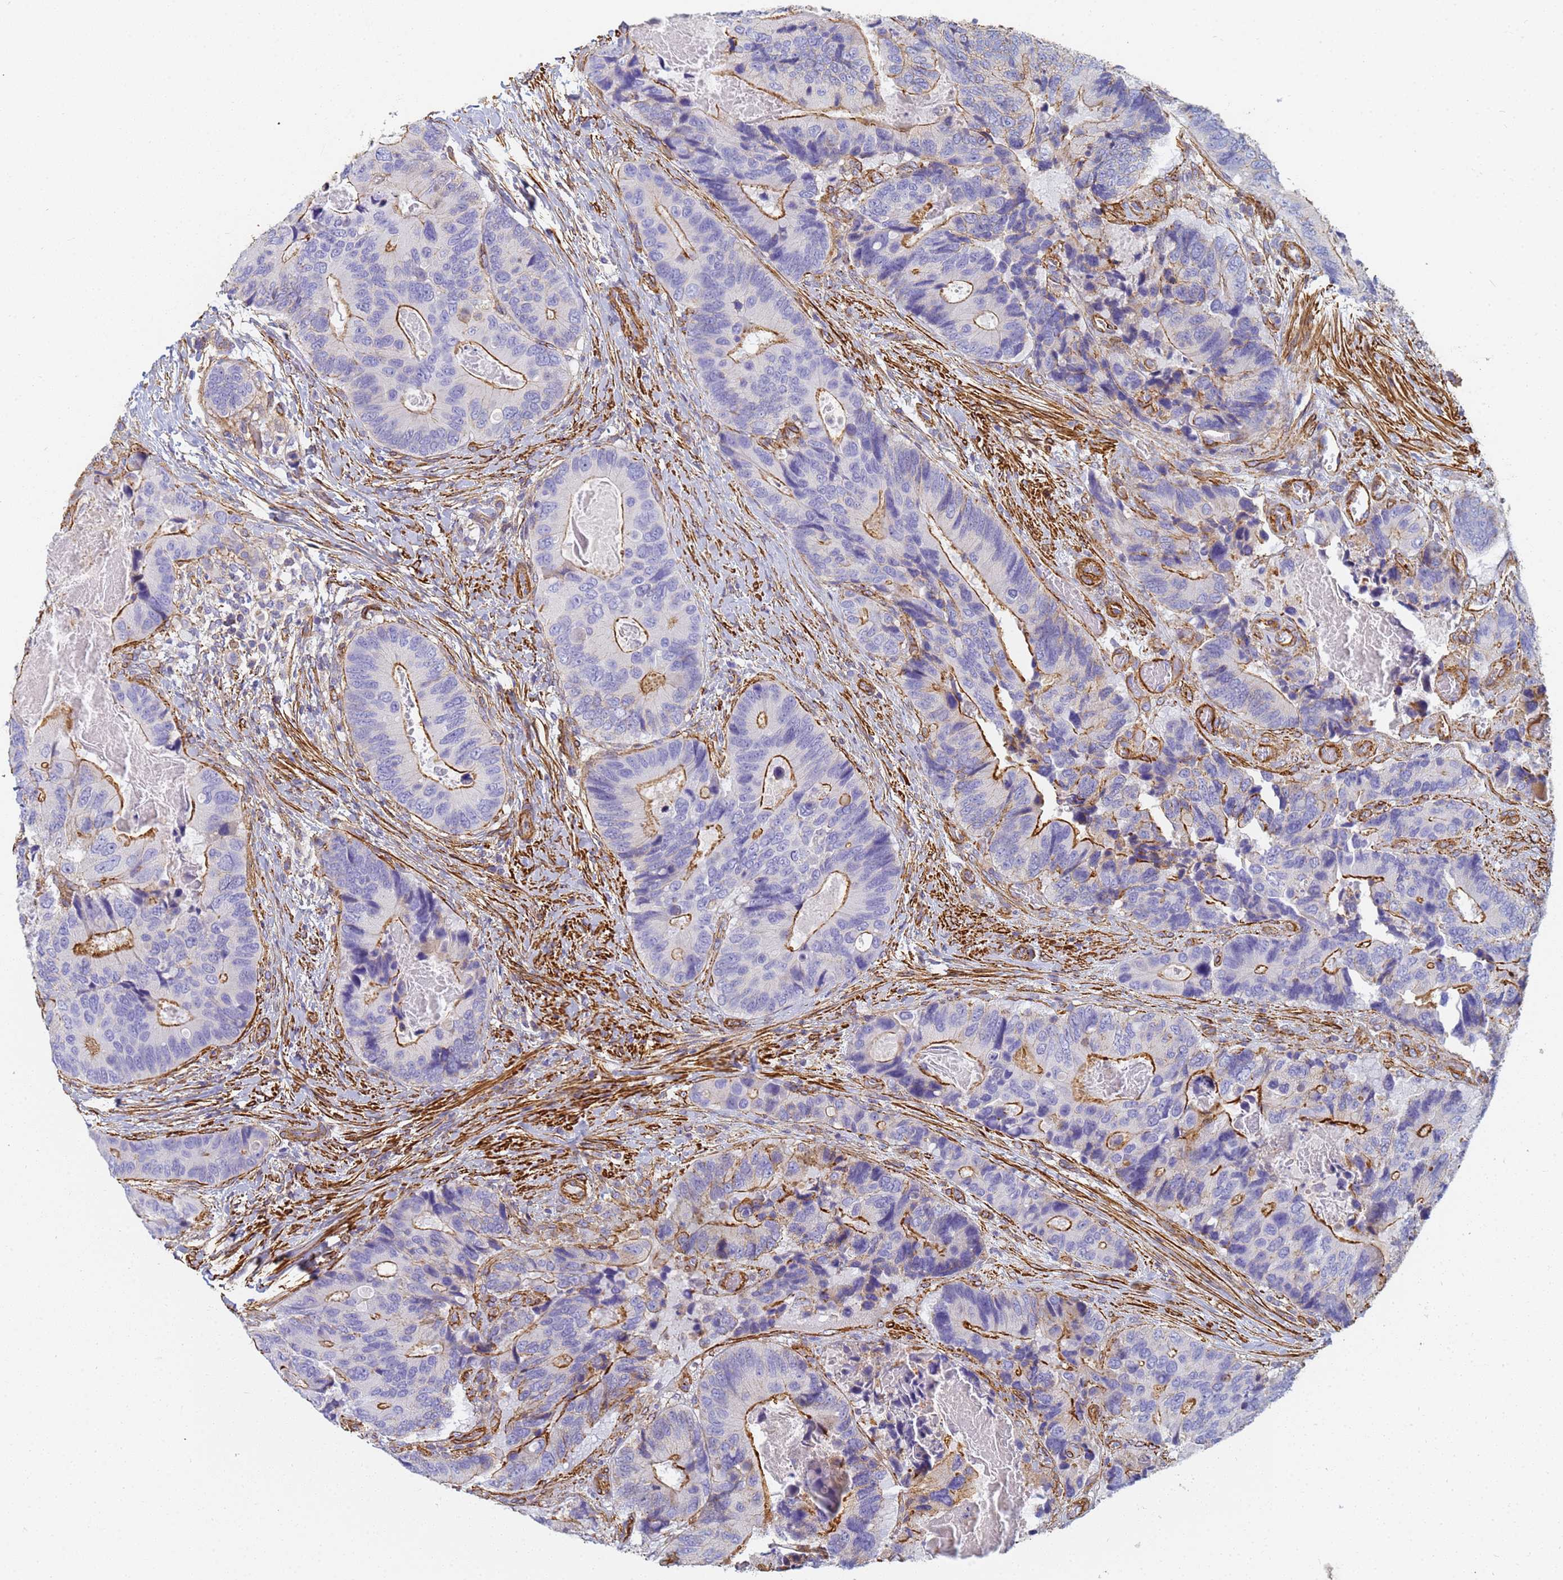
{"staining": {"intensity": "moderate", "quantity": "25%-75%", "location": "cytoplasmic/membranous"}, "tissue": "colorectal cancer", "cell_type": "Tumor cells", "image_type": "cancer", "snomed": [{"axis": "morphology", "description": "Adenocarcinoma, NOS"}, {"axis": "topography", "description": "Colon"}], "caption": "A brown stain labels moderate cytoplasmic/membranous positivity of a protein in human colorectal cancer tumor cells.", "gene": "TPM1", "patient": {"sex": "male", "age": 84}}